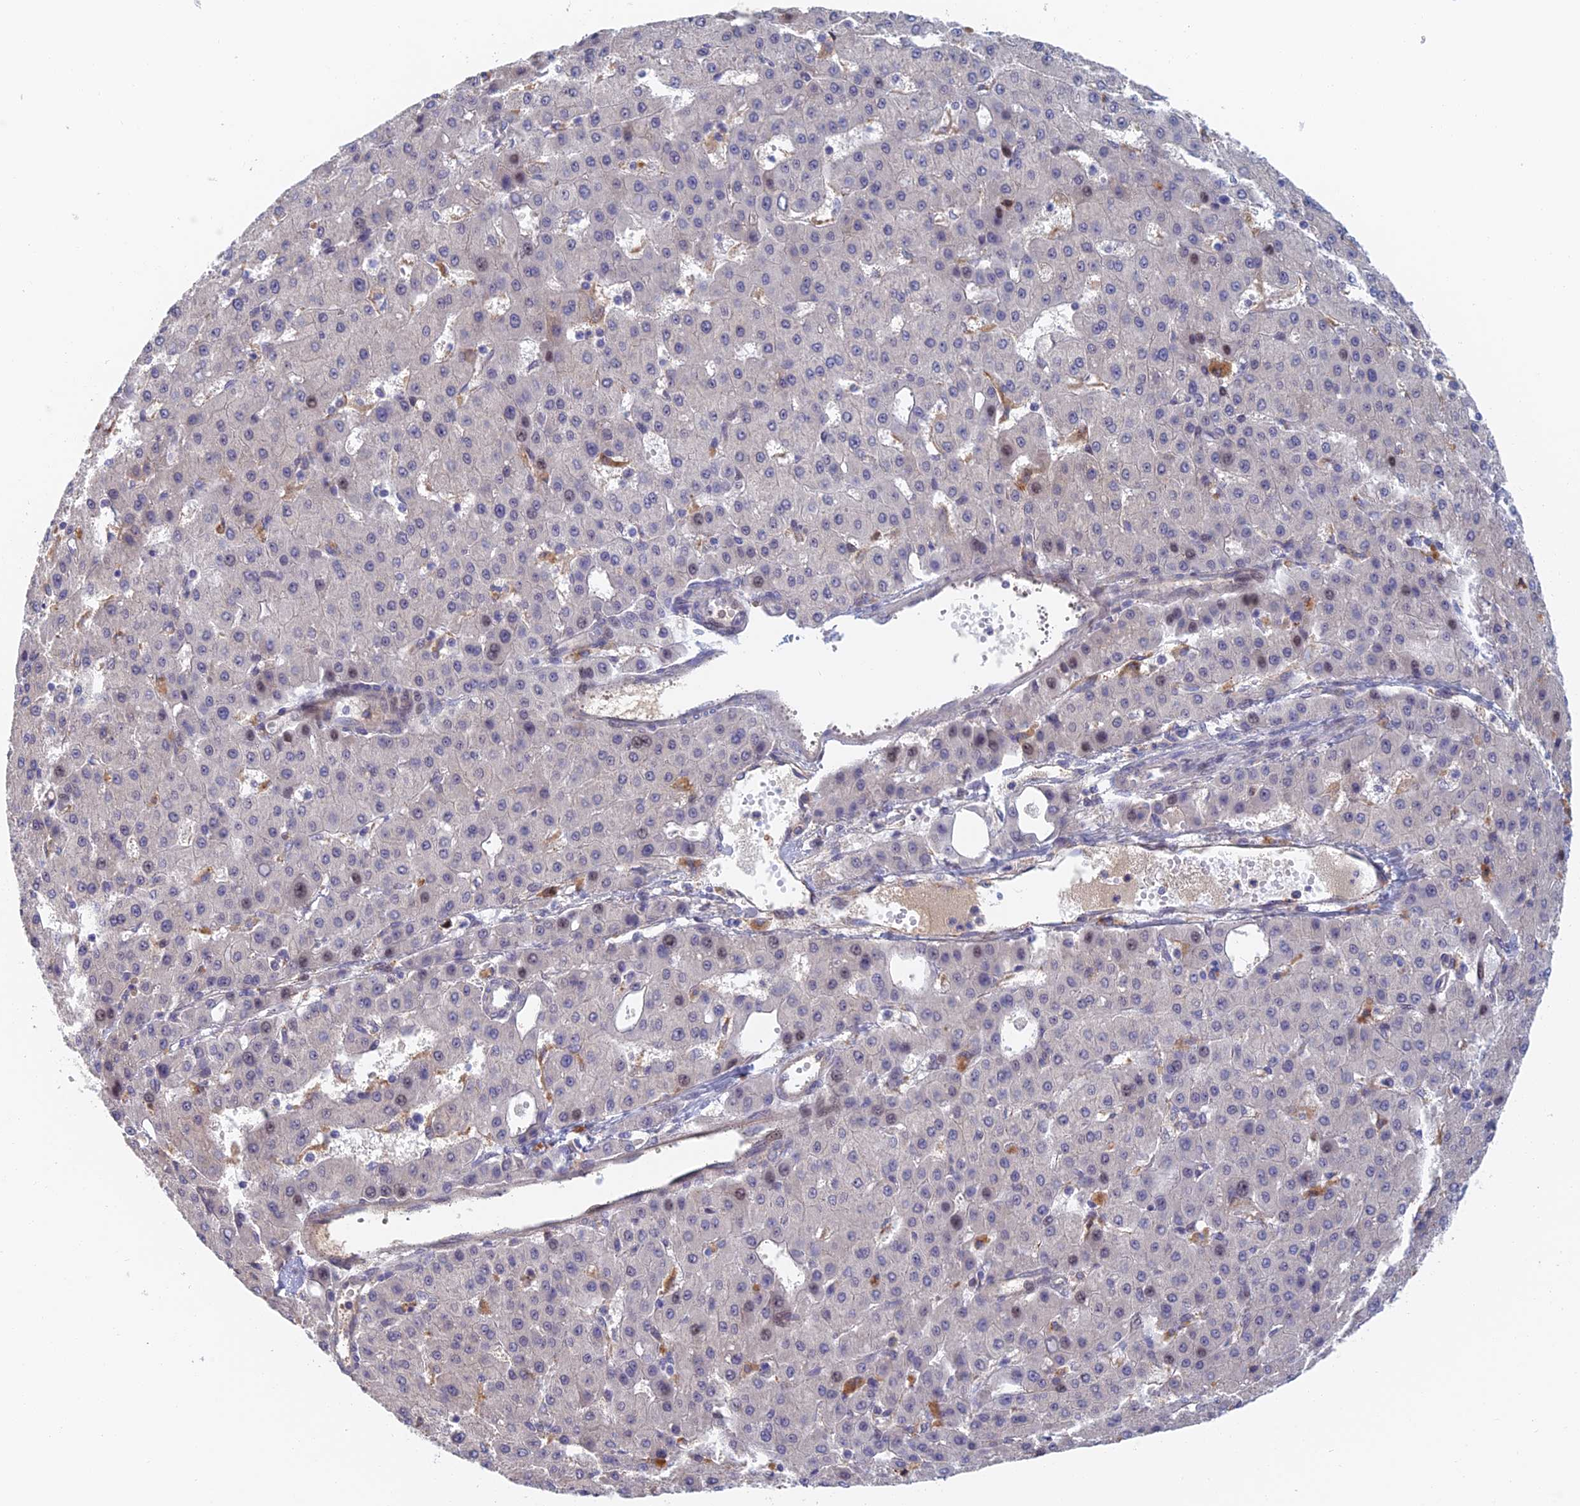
{"staining": {"intensity": "negative", "quantity": "none", "location": "none"}, "tissue": "liver cancer", "cell_type": "Tumor cells", "image_type": "cancer", "snomed": [{"axis": "morphology", "description": "Carcinoma, Hepatocellular, NOS"}, {"axis": "topography", "description": "Liver"}], "caption": "Immunohistochemistry (IHC) of hepatocellular carcinoma (liver) exhibits no staining in tumor cells.", "gene": "ZUP1", "patient": {"sex": "male", "age": 47}}